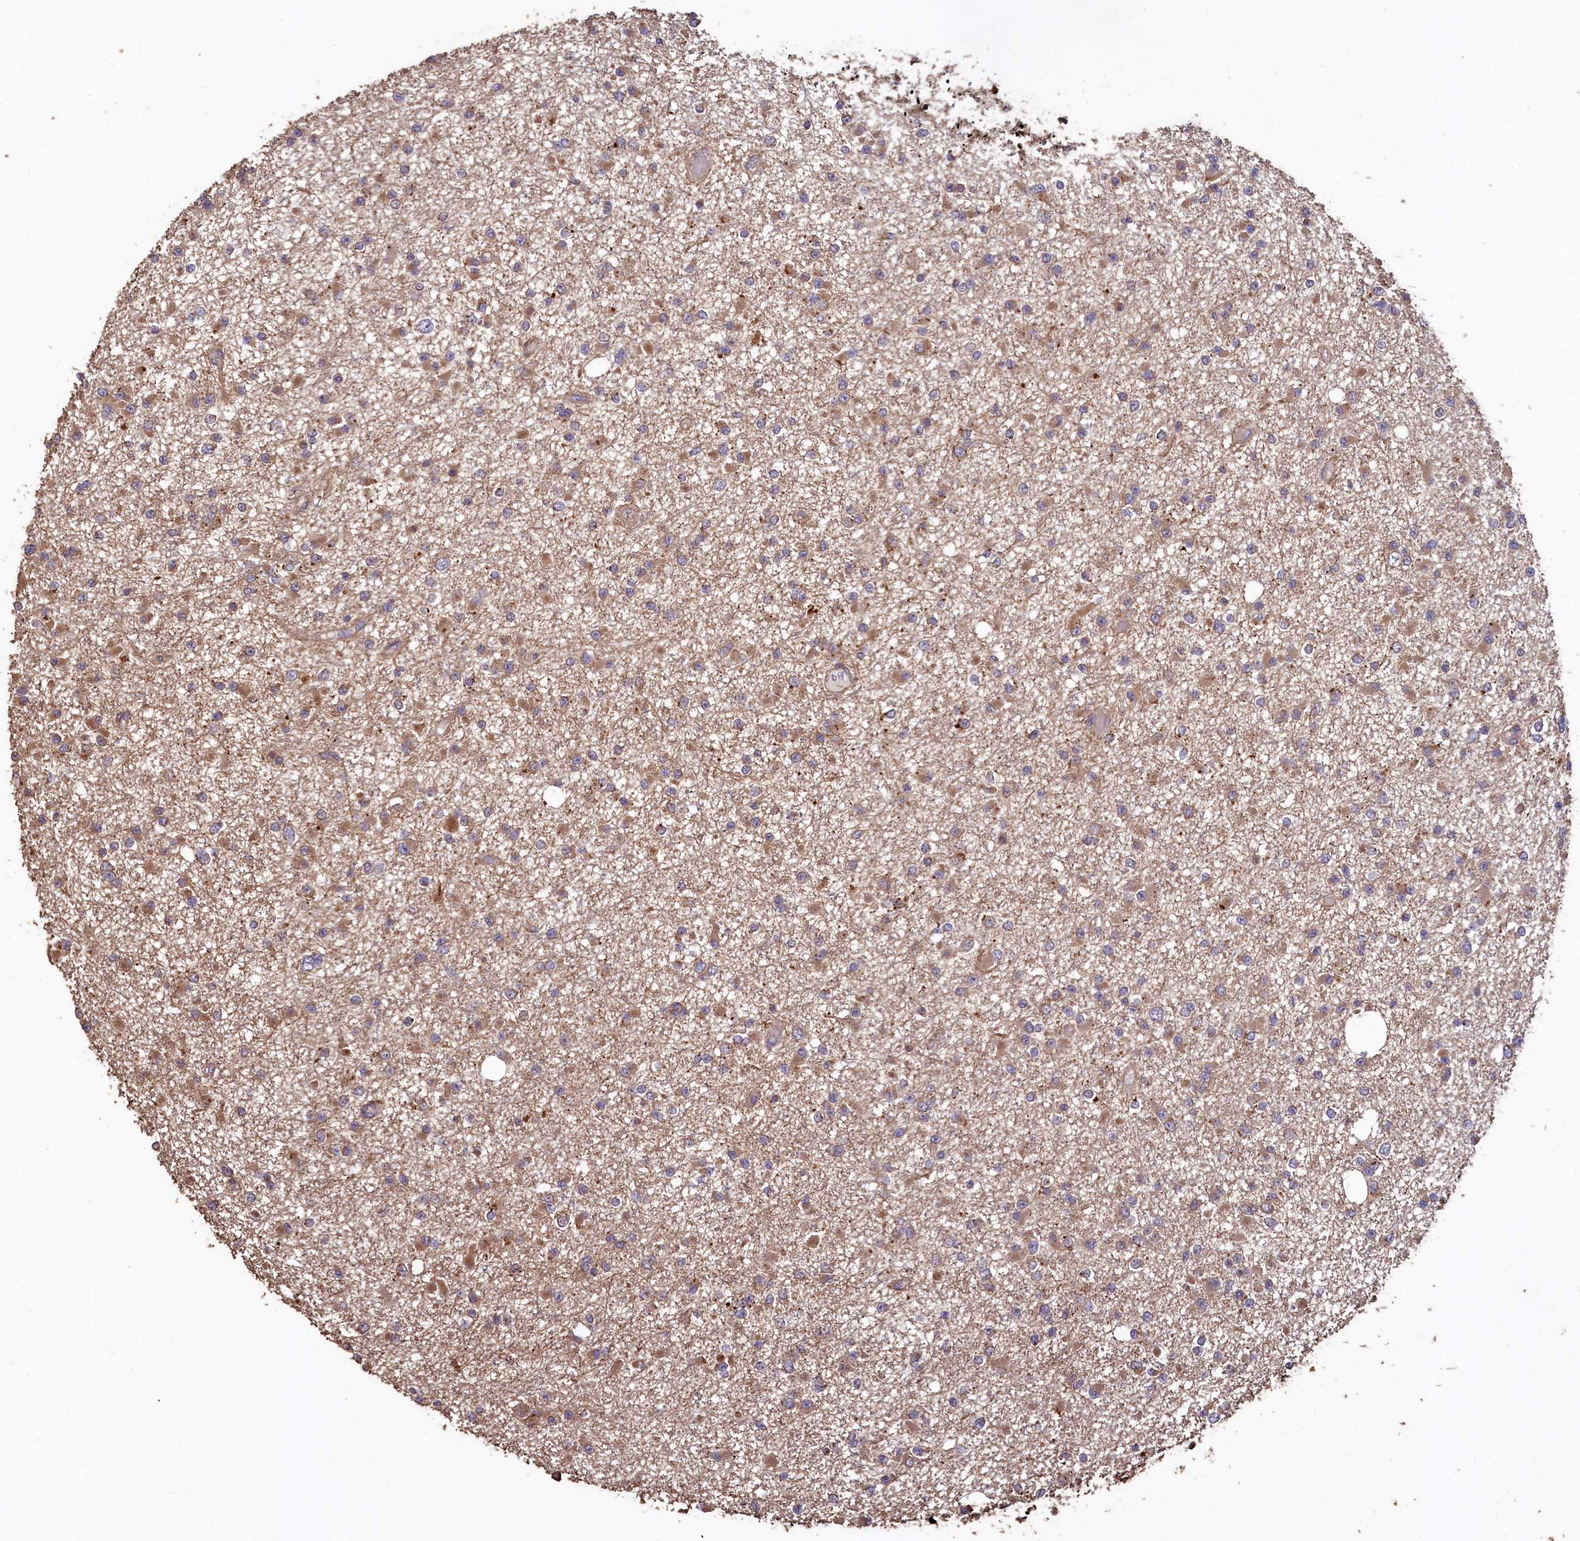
{"staining": {"intensity": "weak", "quantity": "25%-75%", "location": "cytoplasmic/membranous"}, "tissue": "glioma", "cell_type": "Tumor cells", "image_type": "cancer", "snomed": [{"axis": "morphology", "description": "Glioma, malignant, Low grade"}, {"axis": "topography", "description": "Brain"}], "caption": "High-magnification brightfield microscopy of malignant low-grade glioma stained with DAB (3,3'-diaminobenzidine) (brown) and counterstained with hematoxylin (blue). tumor cells exhibit weak cytoplasmic/membranous positivity is appreciated in about25%-75% of cells. Nuclei are stained in blue.", "gene": "TMEM98", "patient": {"sex": "female", "age": 22}}